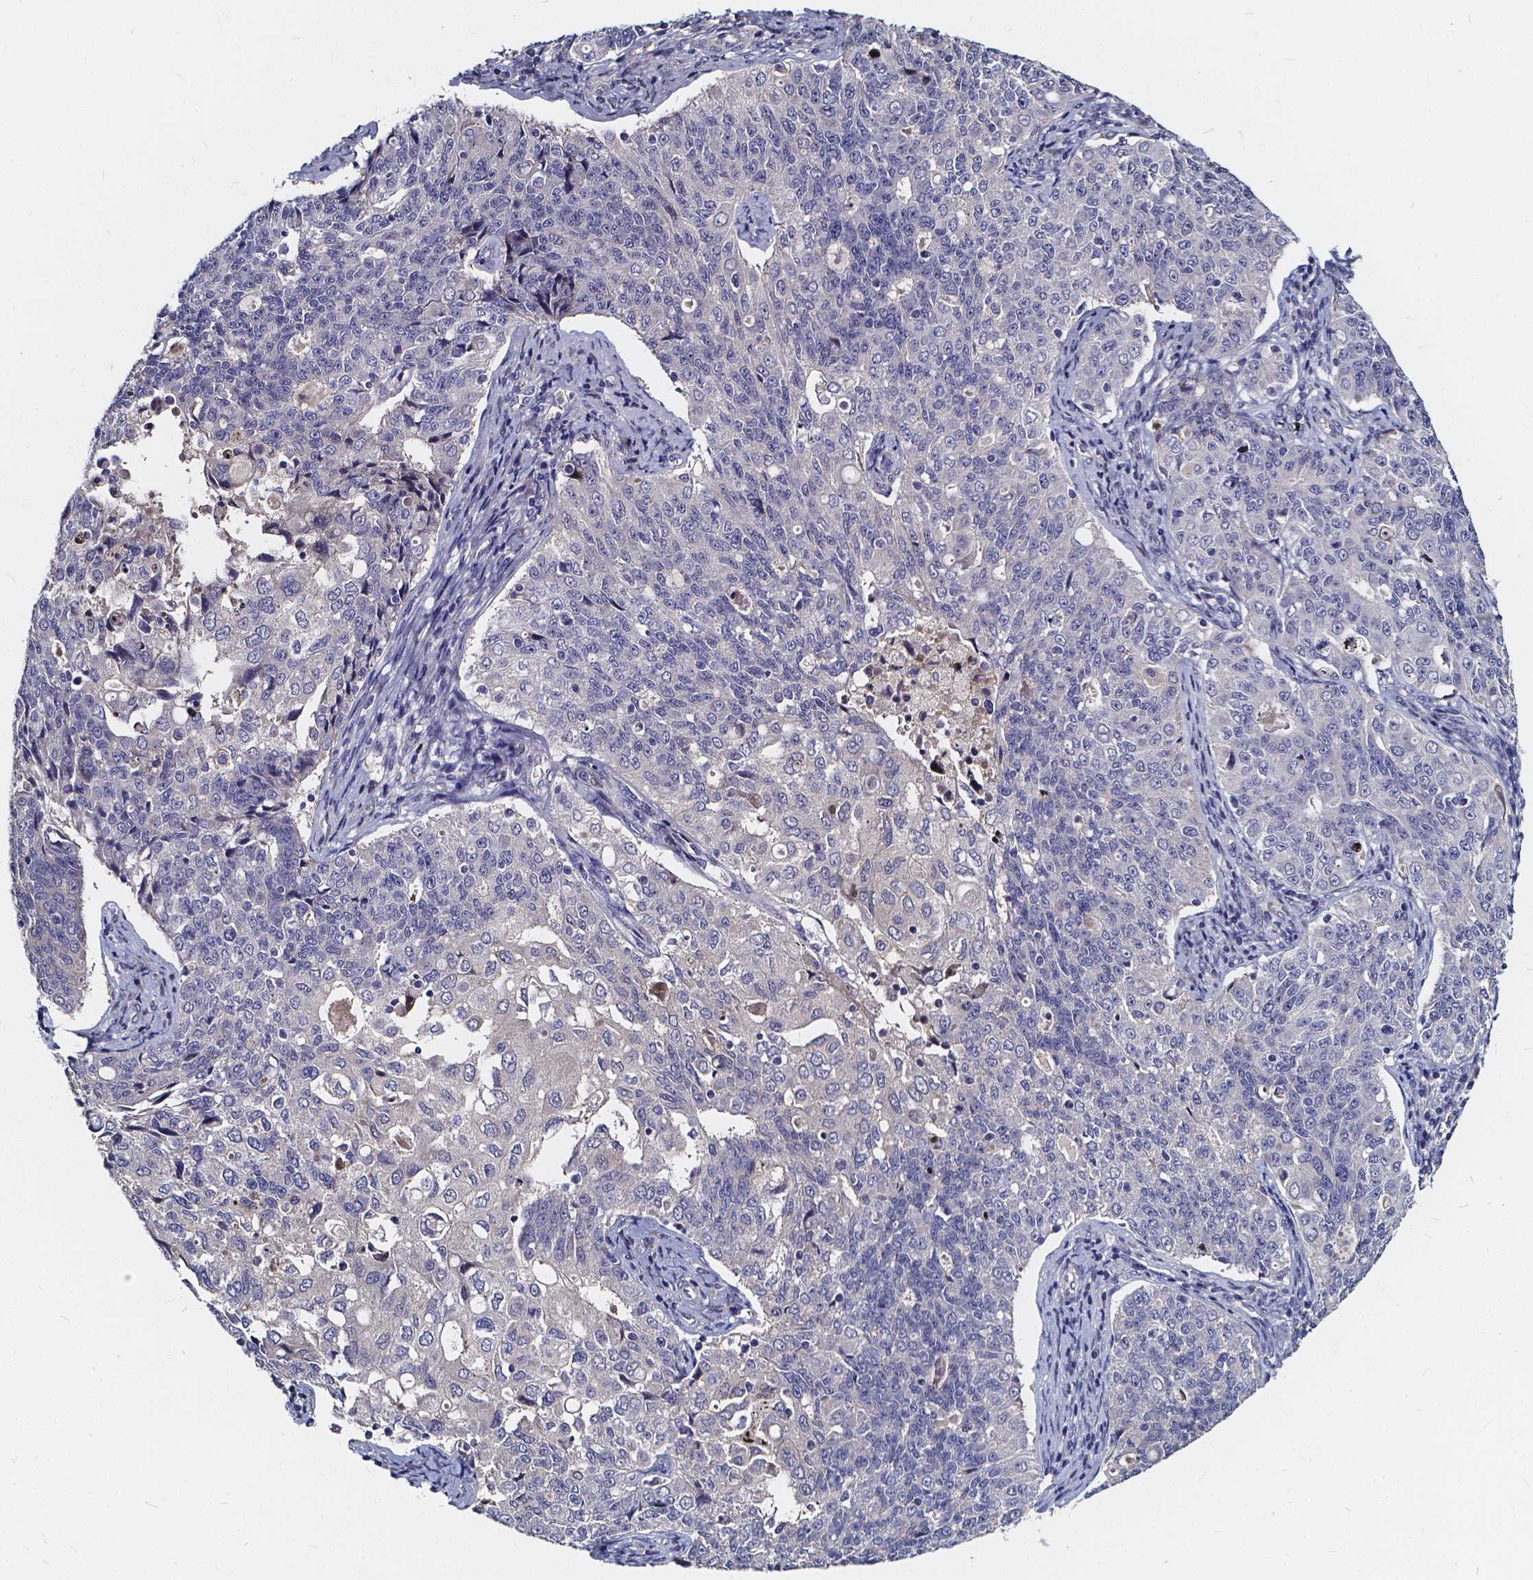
{"staining": {"intensity": "negative", "quantity": "none", "location": "none"}, "tissue": "endometrial cancer", "cell_type": "Tumor cells", "image_type": "cancer", "snomed": [{"axis": "morphology", "description": "Adenocarcinoma, NOS"}, {"axis": "topography", "description": "Endometrium"}], "caption": "Tumor cells show no significant positivity in endometrial cancer (adenocarcinoma).", "gene": "SOWAHA", "patient": {"sex": "female", "age": 43}}